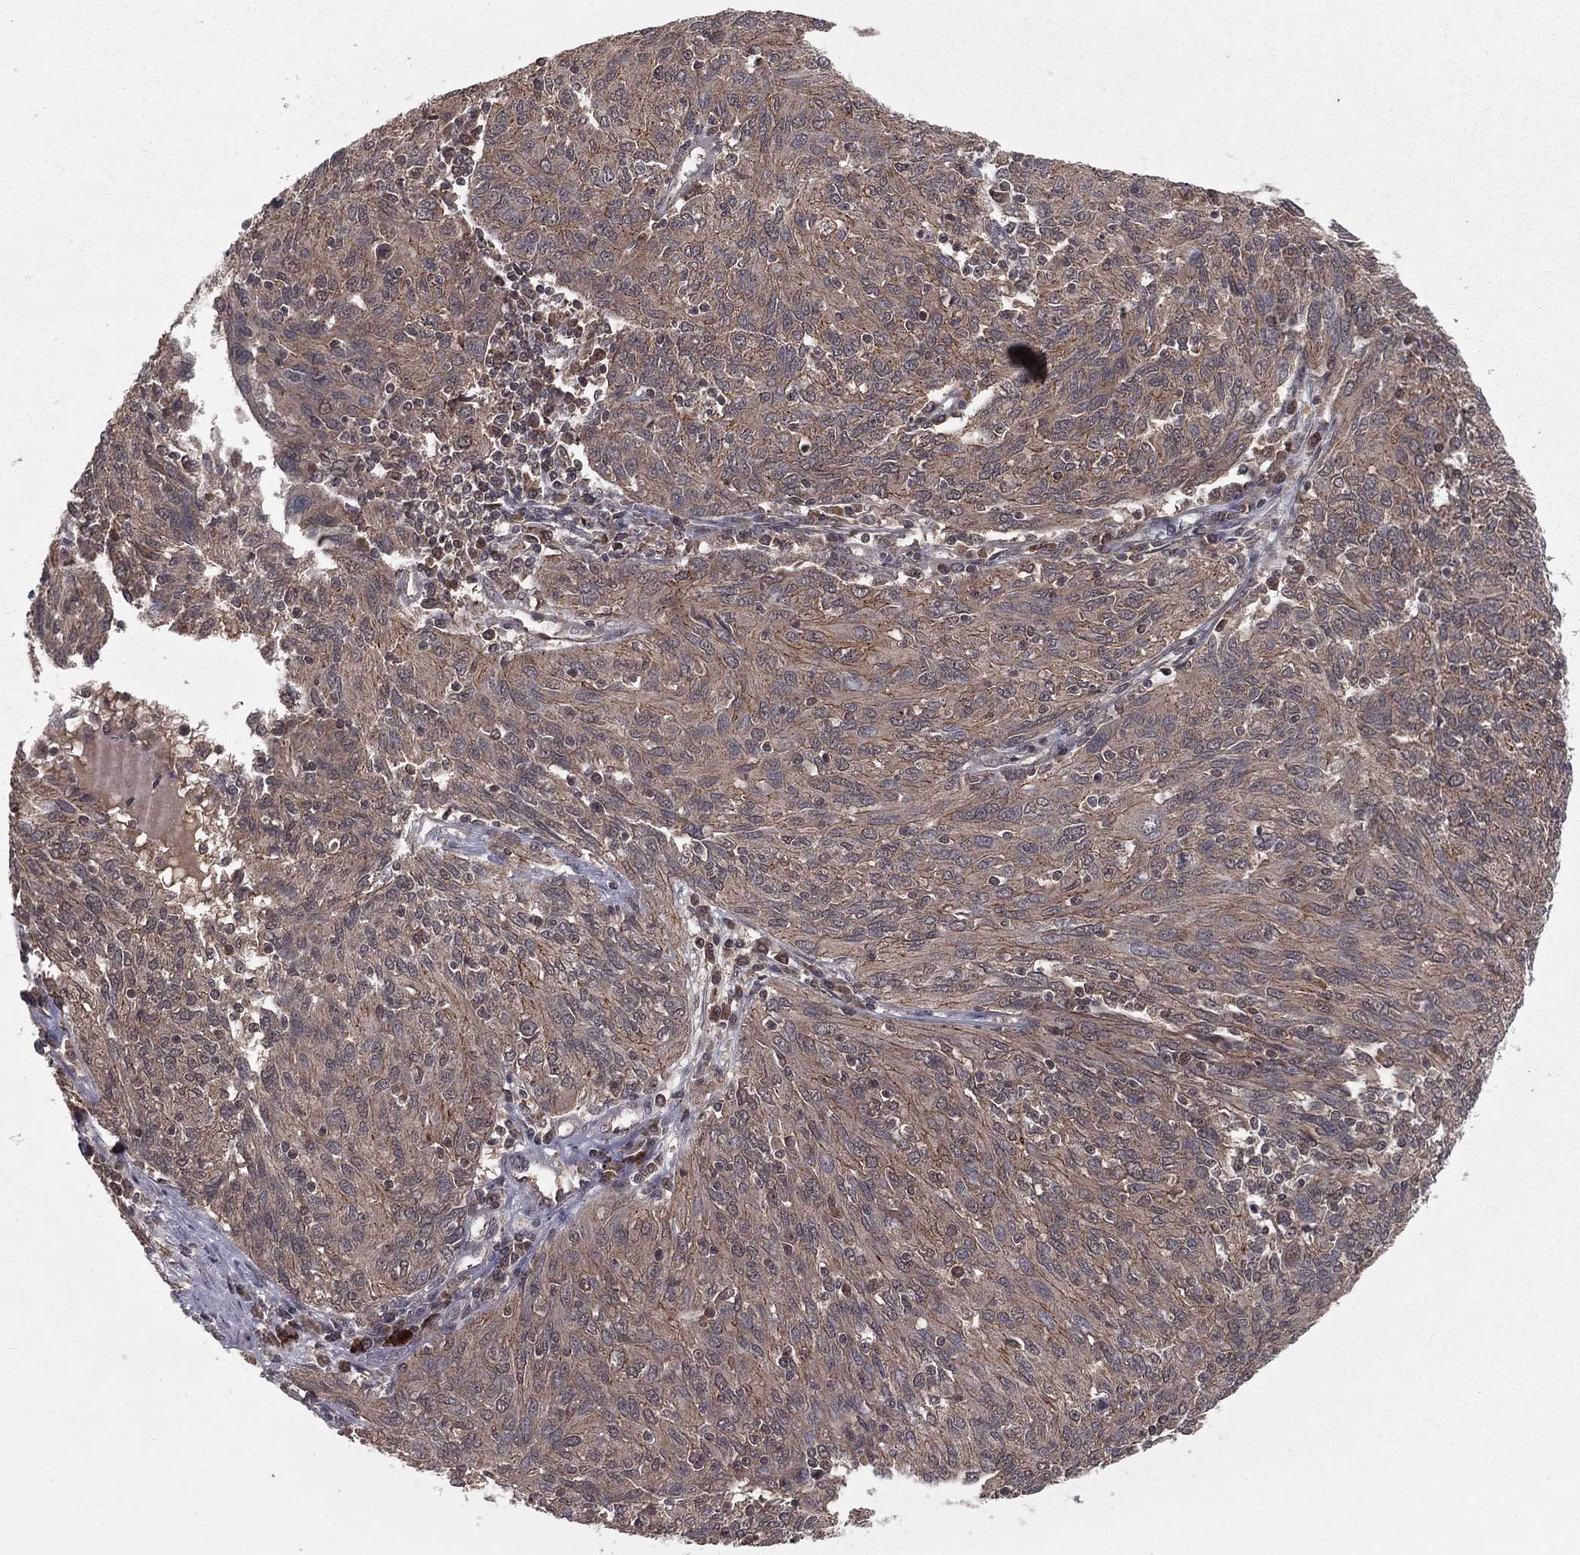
{"staining": {"intensity": "weak", "quantity": ">75%", "location": "cytoplasmic/membranous"}, "tissue": "ovarian cancer", "cell_type": "Tumor cells", "image_type": "cancer", "snomed": [{"axis": "morphology", "description": "Carcinoma, endometroid"}, {"axis": "topography", "description": "Ovary"}], "caption": "Human ovarian cancer stained with a protein marker reveals weak staining in tumor cells.", "gene": "ZDHHC15", "patient": {"sex": "female", "age": 50}}